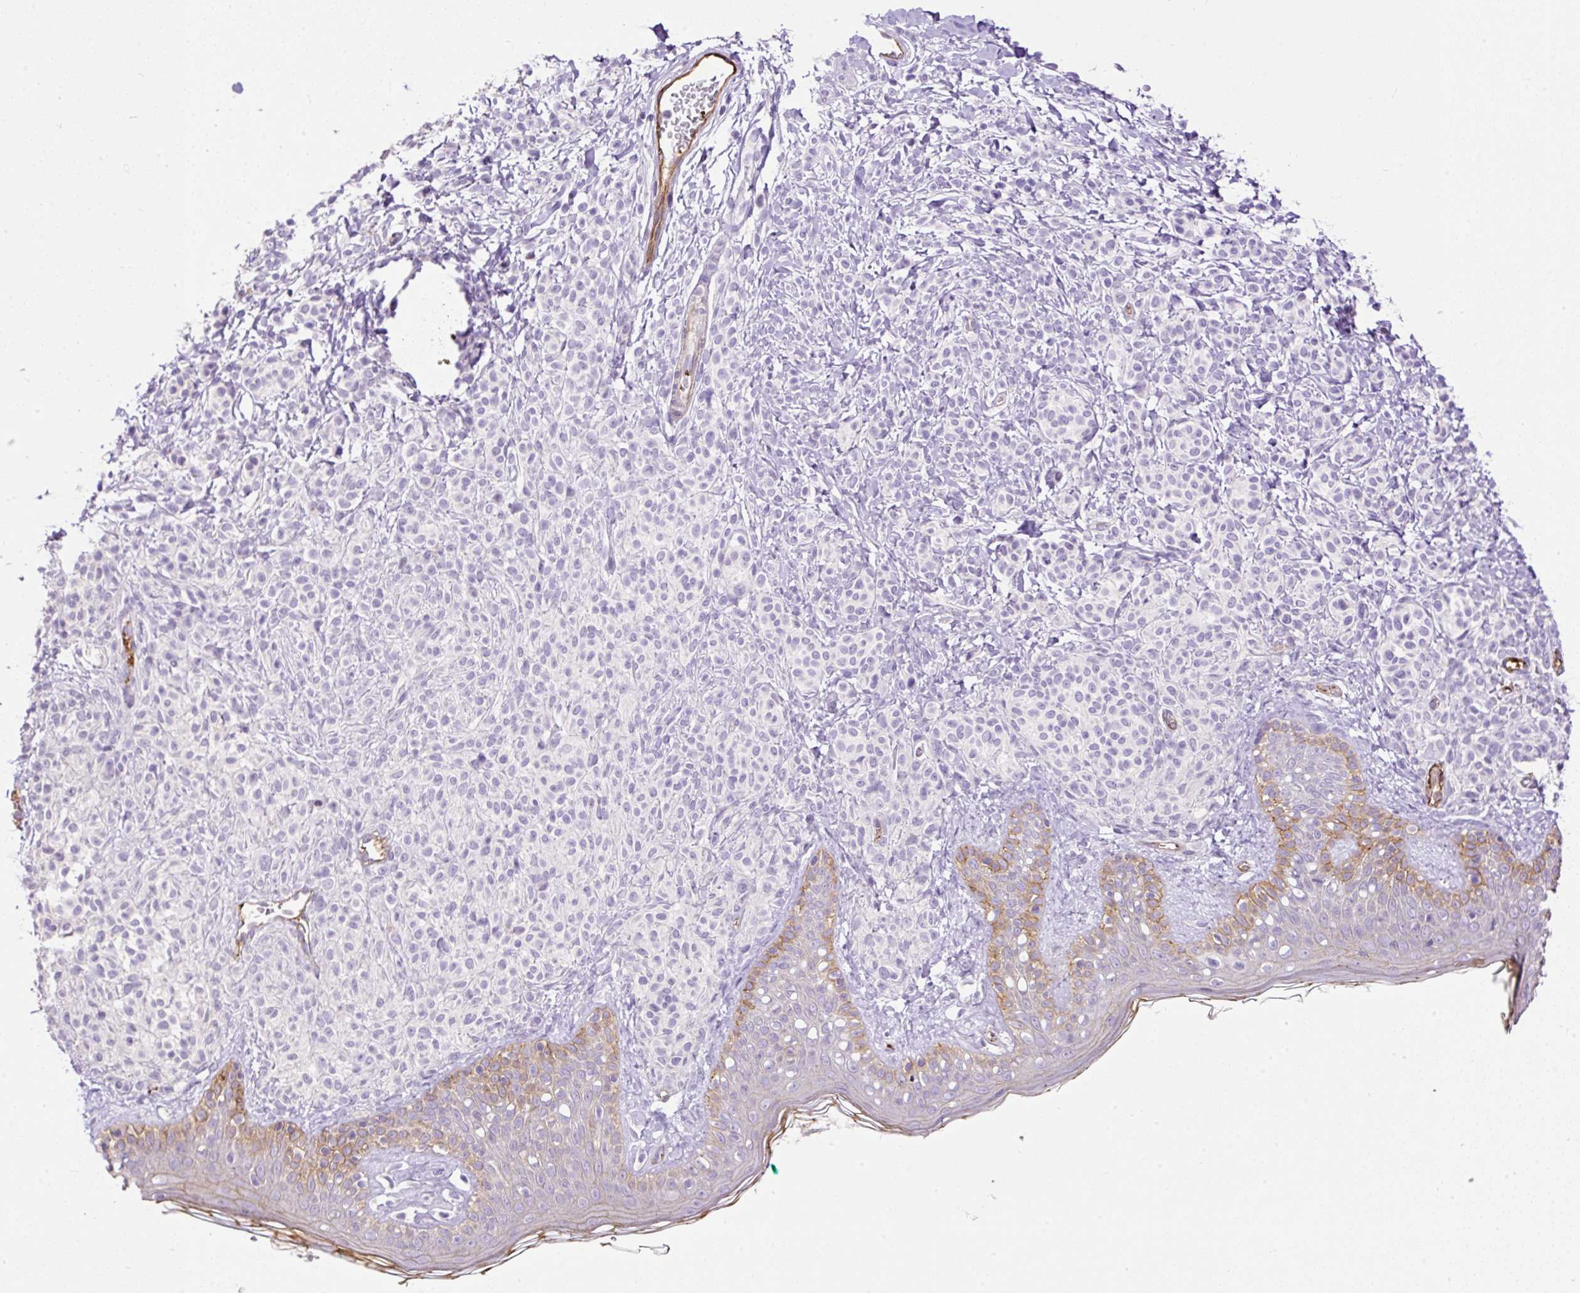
{"staining": {"intensity": "weak", "quantity": ">75%", "location": "cytoplasmic/membranous"}, "tissue": "skin", "cell_type": "Fibroblasts", "image_type": "normal", "snomed": [{"axis": "morphology", "description": "Normal tissue, NOS"}, {"axis": "topography", "description": "Skin"}], "caption": "This micrograph shows immunohistochemistry staining of normal human skin, with low weak cytoplasmic/membranous staining in approximately >75% of fibroblasts.", "gene": "MAGEB16", "patient": {"sex": "male", "age": 16}}